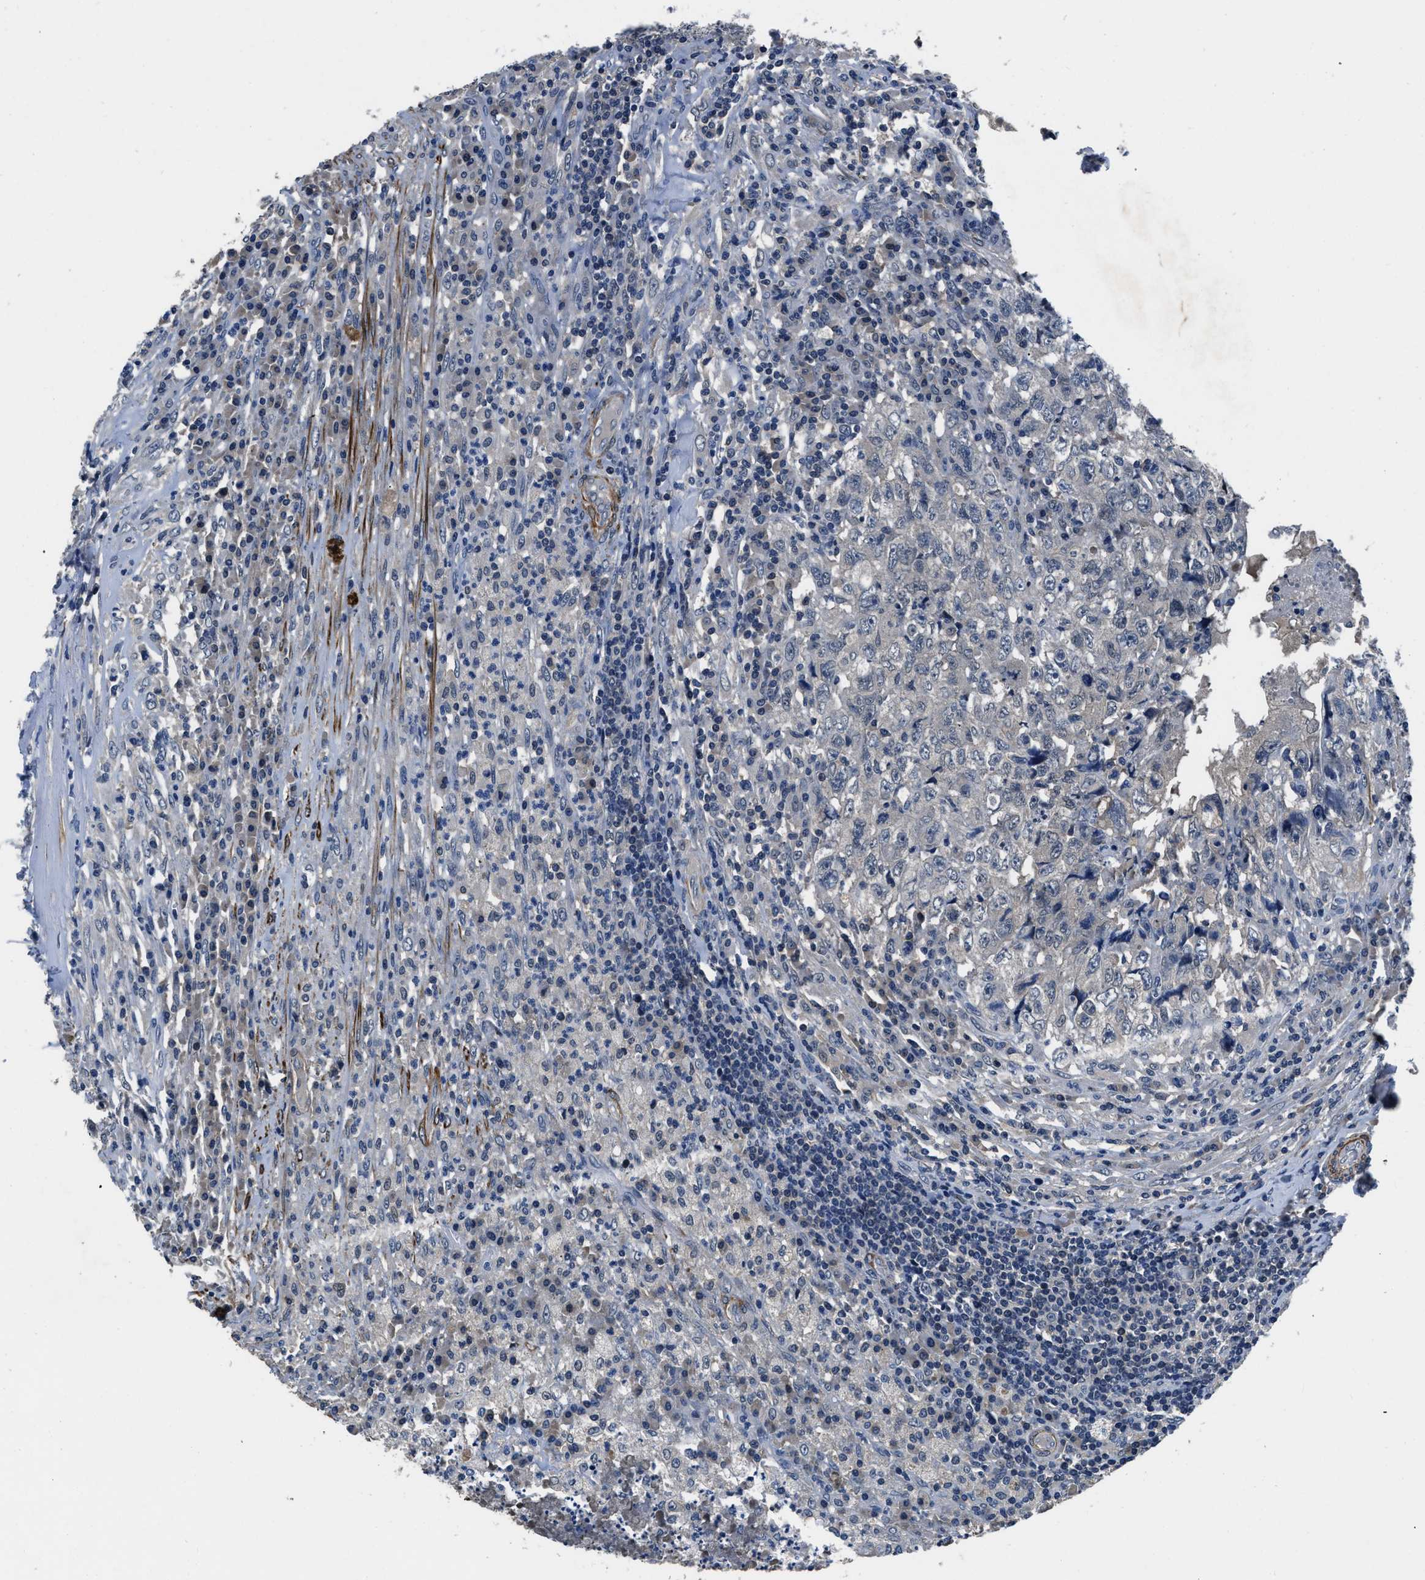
{"staining": {"intensity": "negative", "quantity": "none", "location": "none"}, "tissue": "testis cancer", "cell_type": "Tumor cells", "image_type": "cancer", "snomed": [{"axis": "morphology", "description": "Necrosis, NOS"}, {"axis": "morphology", "description": "Carcinoma, Embryonal, NOS"}, {"axis": "topography", "description": "Testis"}], "caption": "A high-resolution micrograph shows immunohistochemistry staining of testis embryonal carcinoma, which reveals no significant expression in tumor cells. The staining is performed using DAB (3,3'-diaminobenzidine) brown chromogen with nuclei counter-stained in using hematoxylin.", "gene": "LANCL2", "patient": {"sex": "male", "age": 19}}